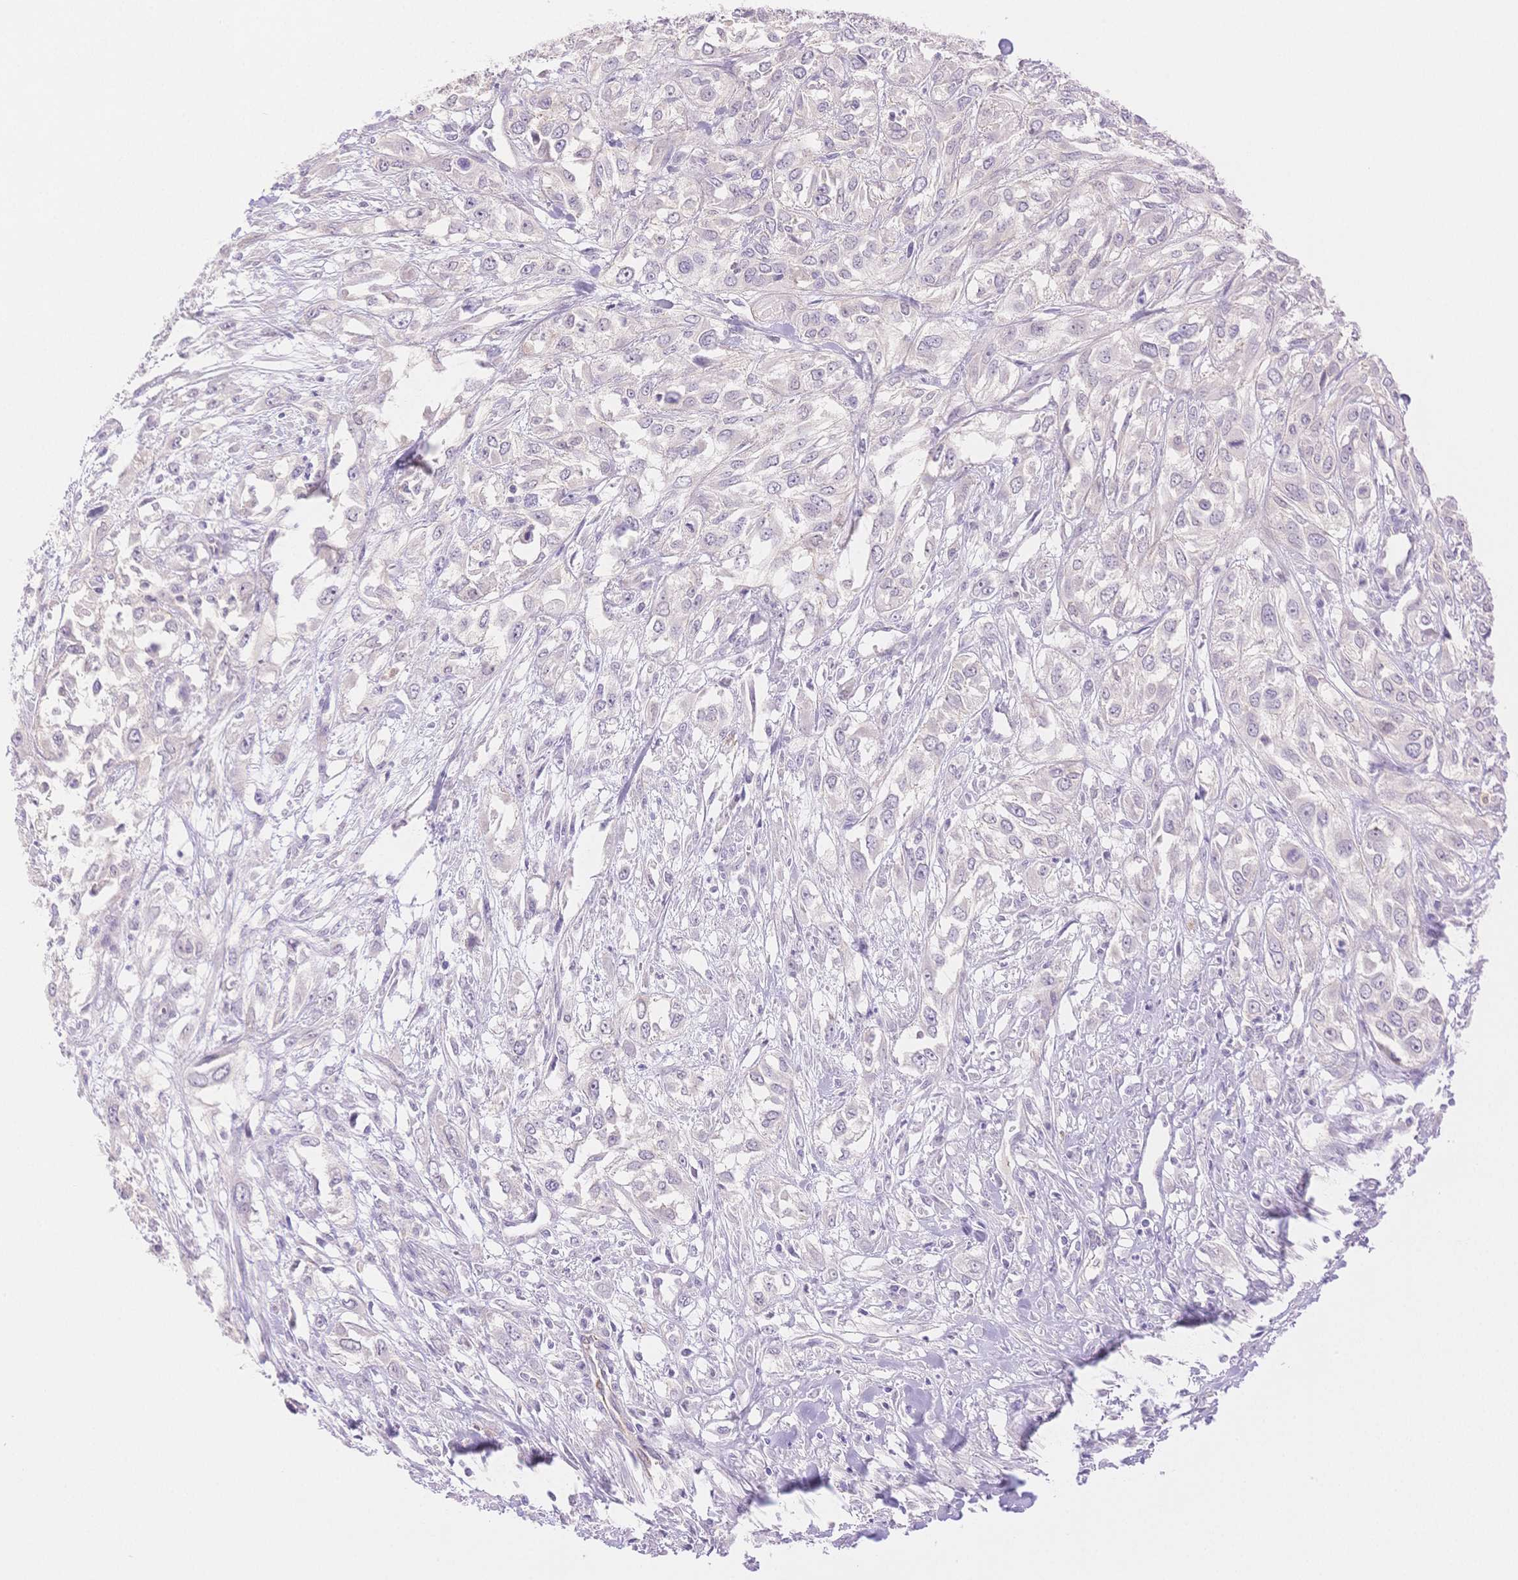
{"staining": {"intensity": "negative", "quantity": "none", "location": "none"}, "tissue": "urothelial cancer", "cell_type": "Tumor cells", "image_type": "cancer", "snomed": [{"axis": "morphology", "description": "Urothelial carcinoma, High grade"}, {"axis": "topography", "description": "Urinary bladder"}], "caption": "A photomicrograph of human urothelial cancer is negative for staining in tumor cells.", "gene": "WDR54", "patient": {"sex": "male", "age": 67}}